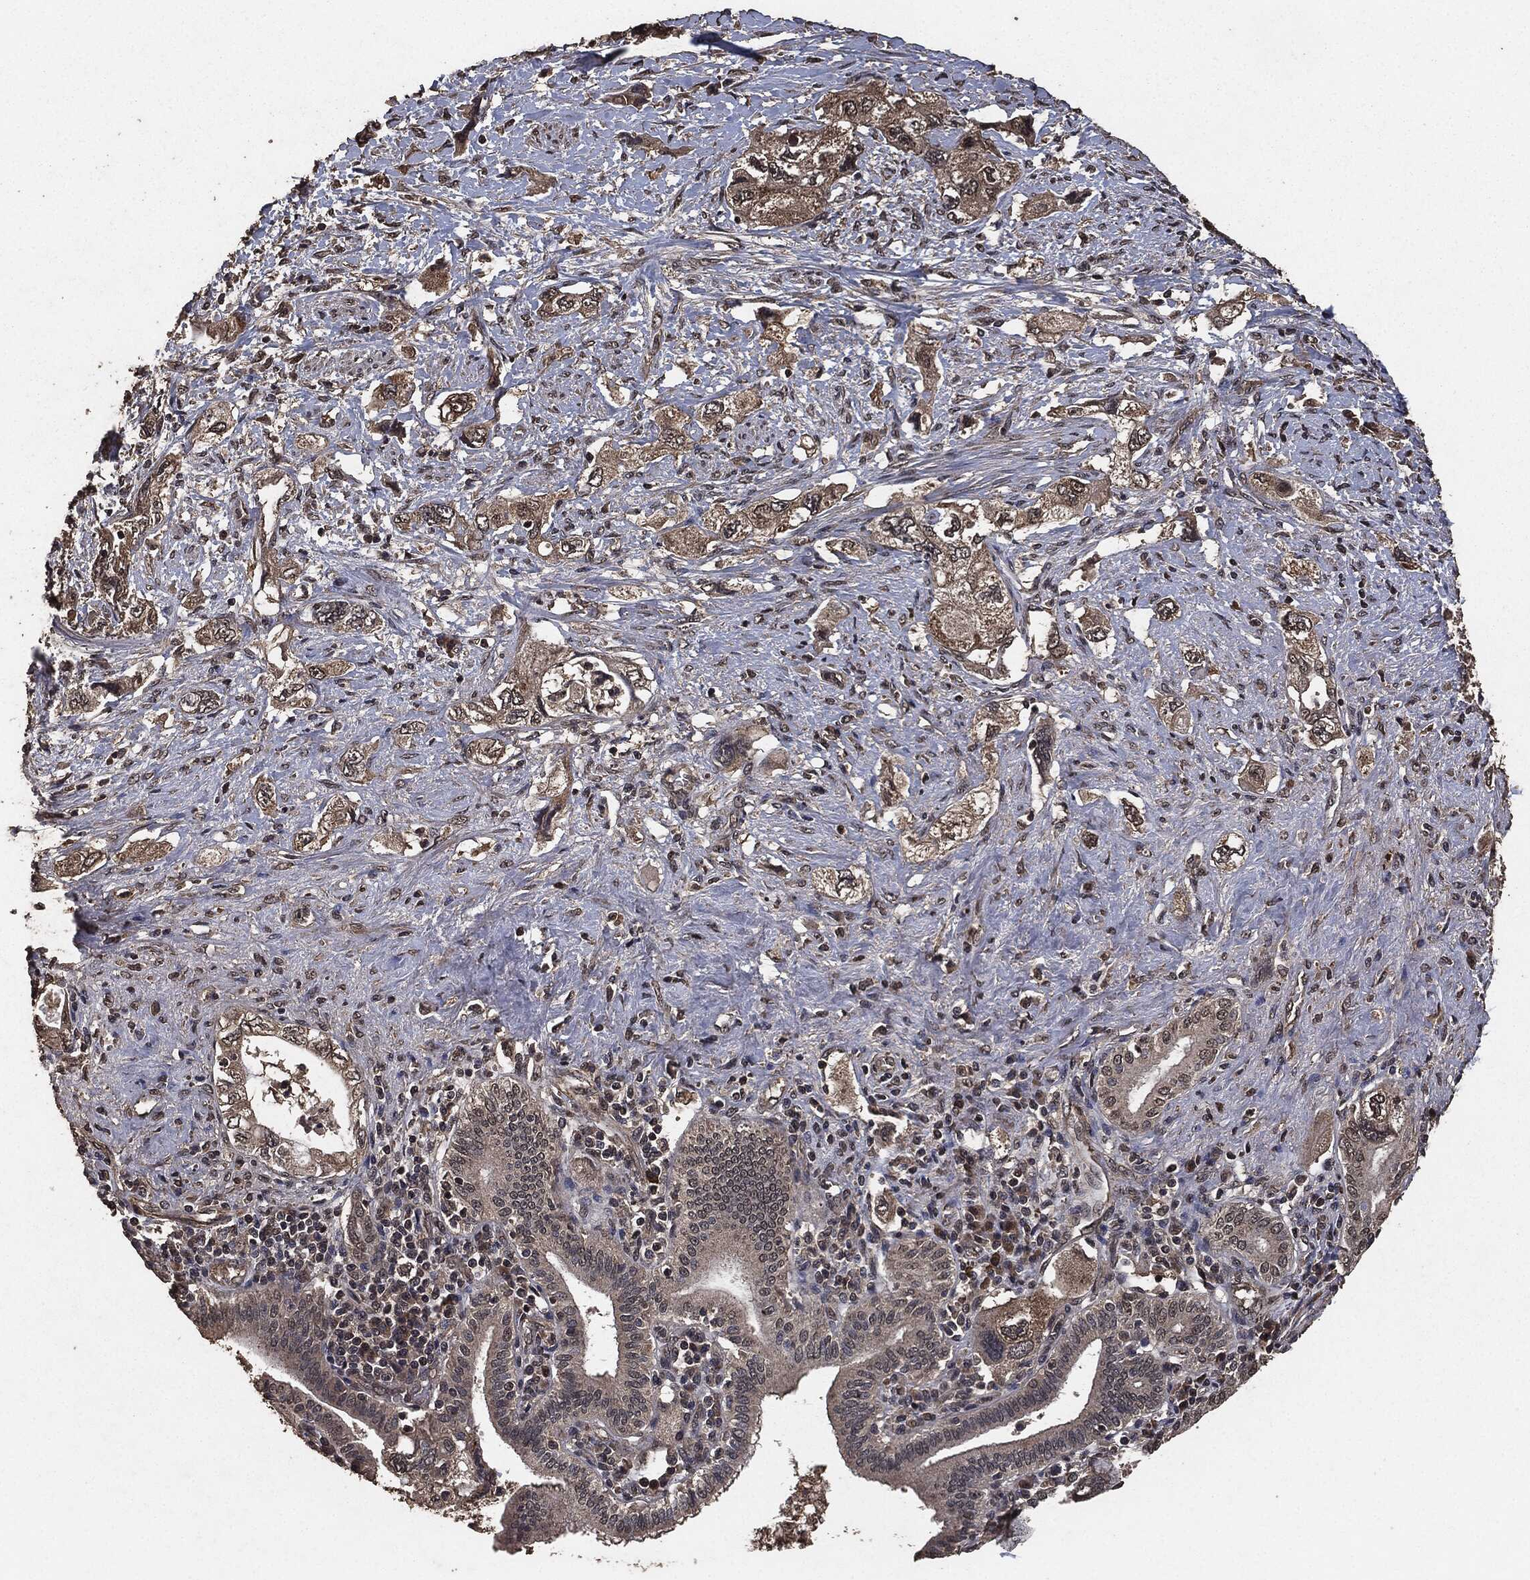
{"staining": {"intensity": "weak", "quantity": "25%-75%", "location": "cytoplasmic/membranous"}, "tissue": "pancreatic cancer", "cell_type": "Tumor cells", "image_type": "cancer", "snomed": [{"axis": "morphology", "description": "Adenocarcinoma, NOS"}, {"axis": "topography", "description": "Pancreas"}], "caption": "Immunohistochemistry (IHC) (DAB (3,3'-diaminobenzidine)) staining of human pancreatic cancer (adenocarcinoma) displays weak cytoplasmic/membranous protein expression in about 25%-75% of tumor cells.", "gene": "AKT1S1", "patient": {"sex": "female", "age": 73}}